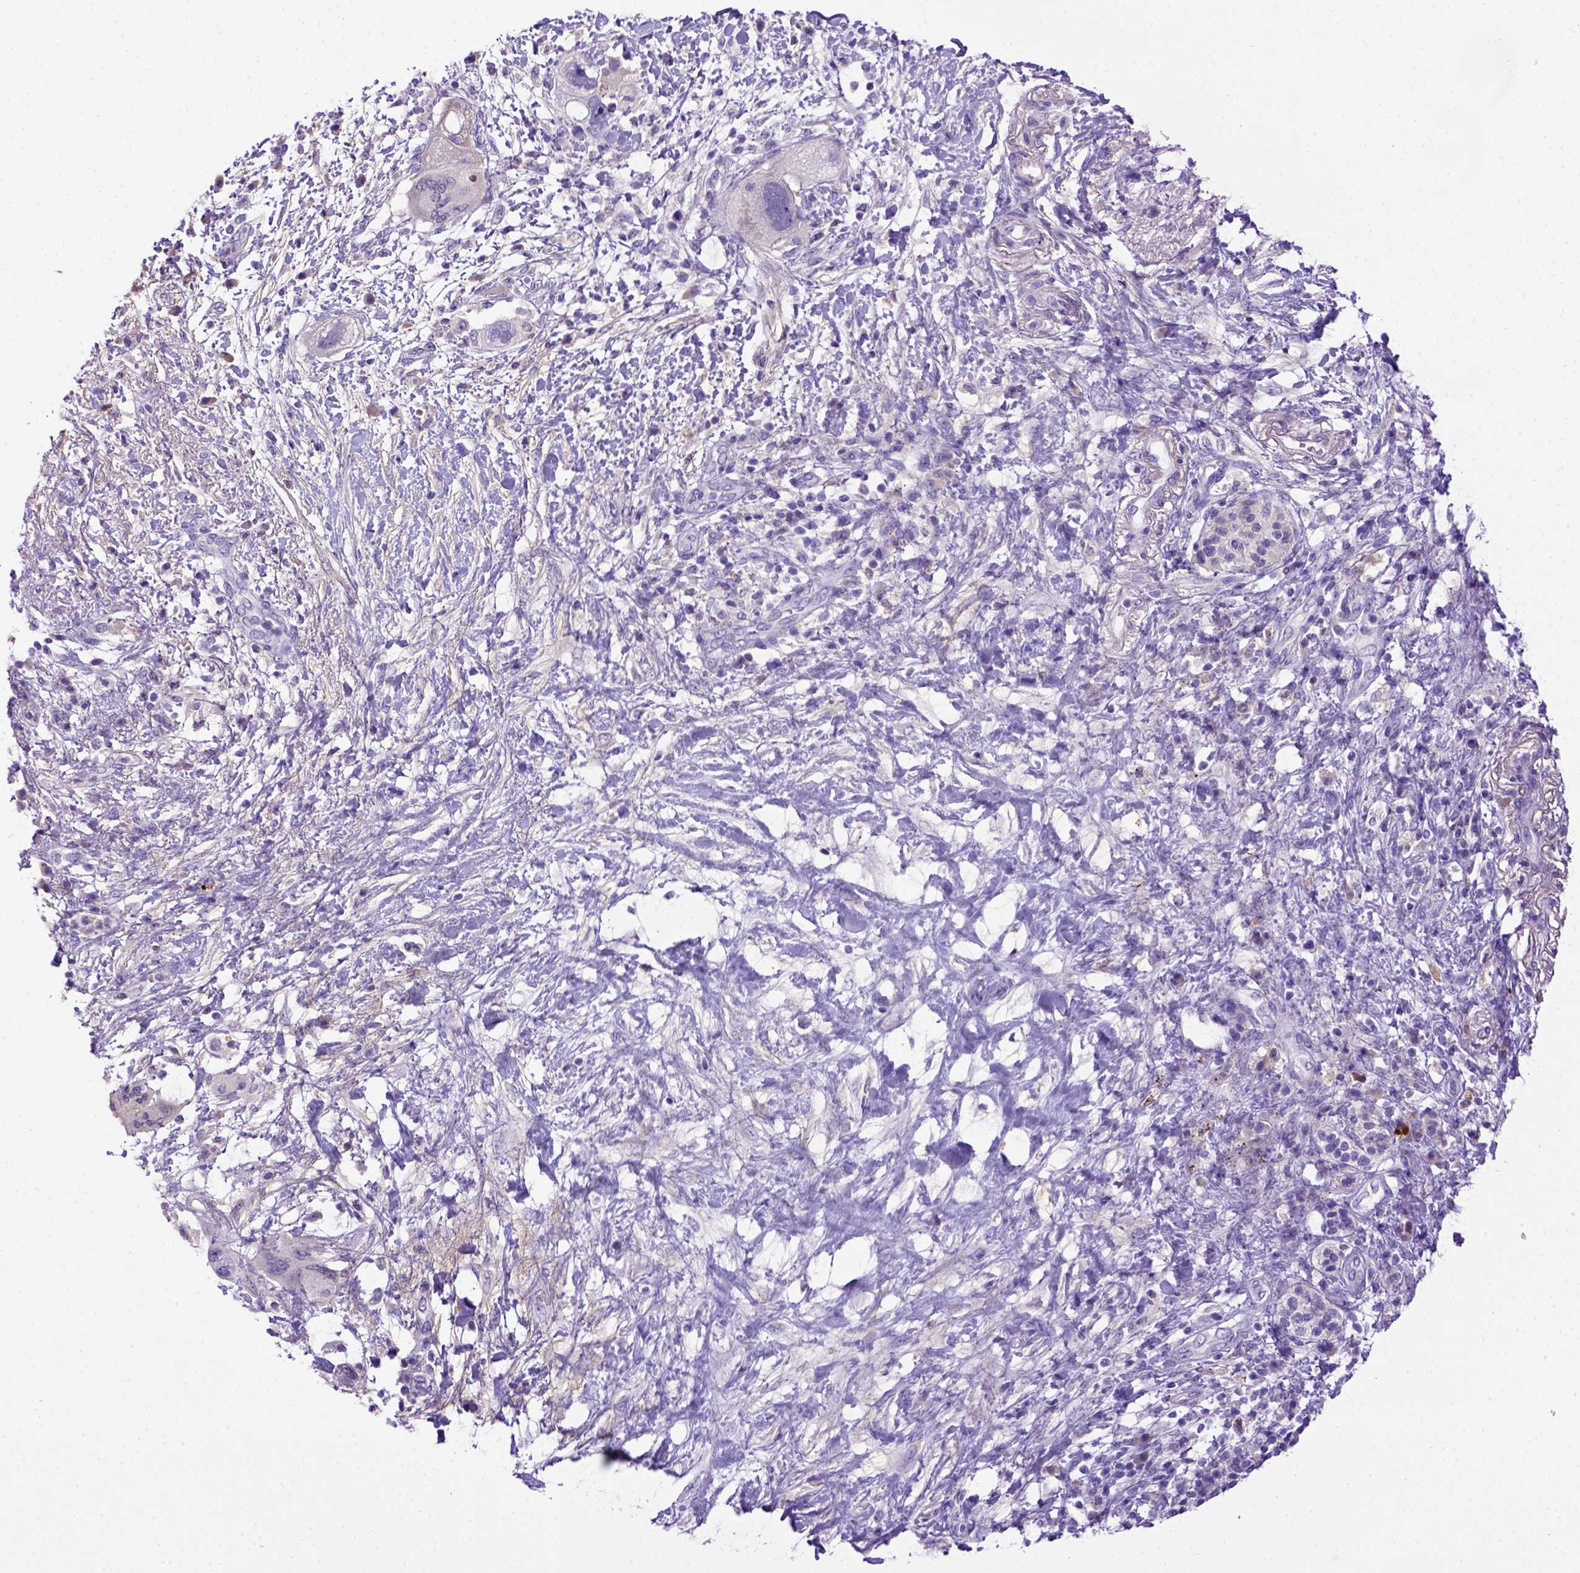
{"staining": {"intensity": "negative", "quantity": "none", "location": "none"}, "tissue": "pancreatic cancer", "cell_type": "Tumor cells", "image_type": "cancer", "snomed": [{"axis": "morphology", "description": "Adenocarcinoma, NOS"}, {"axis": "topography", "description": "Pancreas"}], "caption": "DAB immunohistochemical staining of pancreatic cancer (adenocarcinoma) displays no significant expression in tumor cells.", "gene": "ADAM12", "patient": {"sex": "female", "age": 72}}